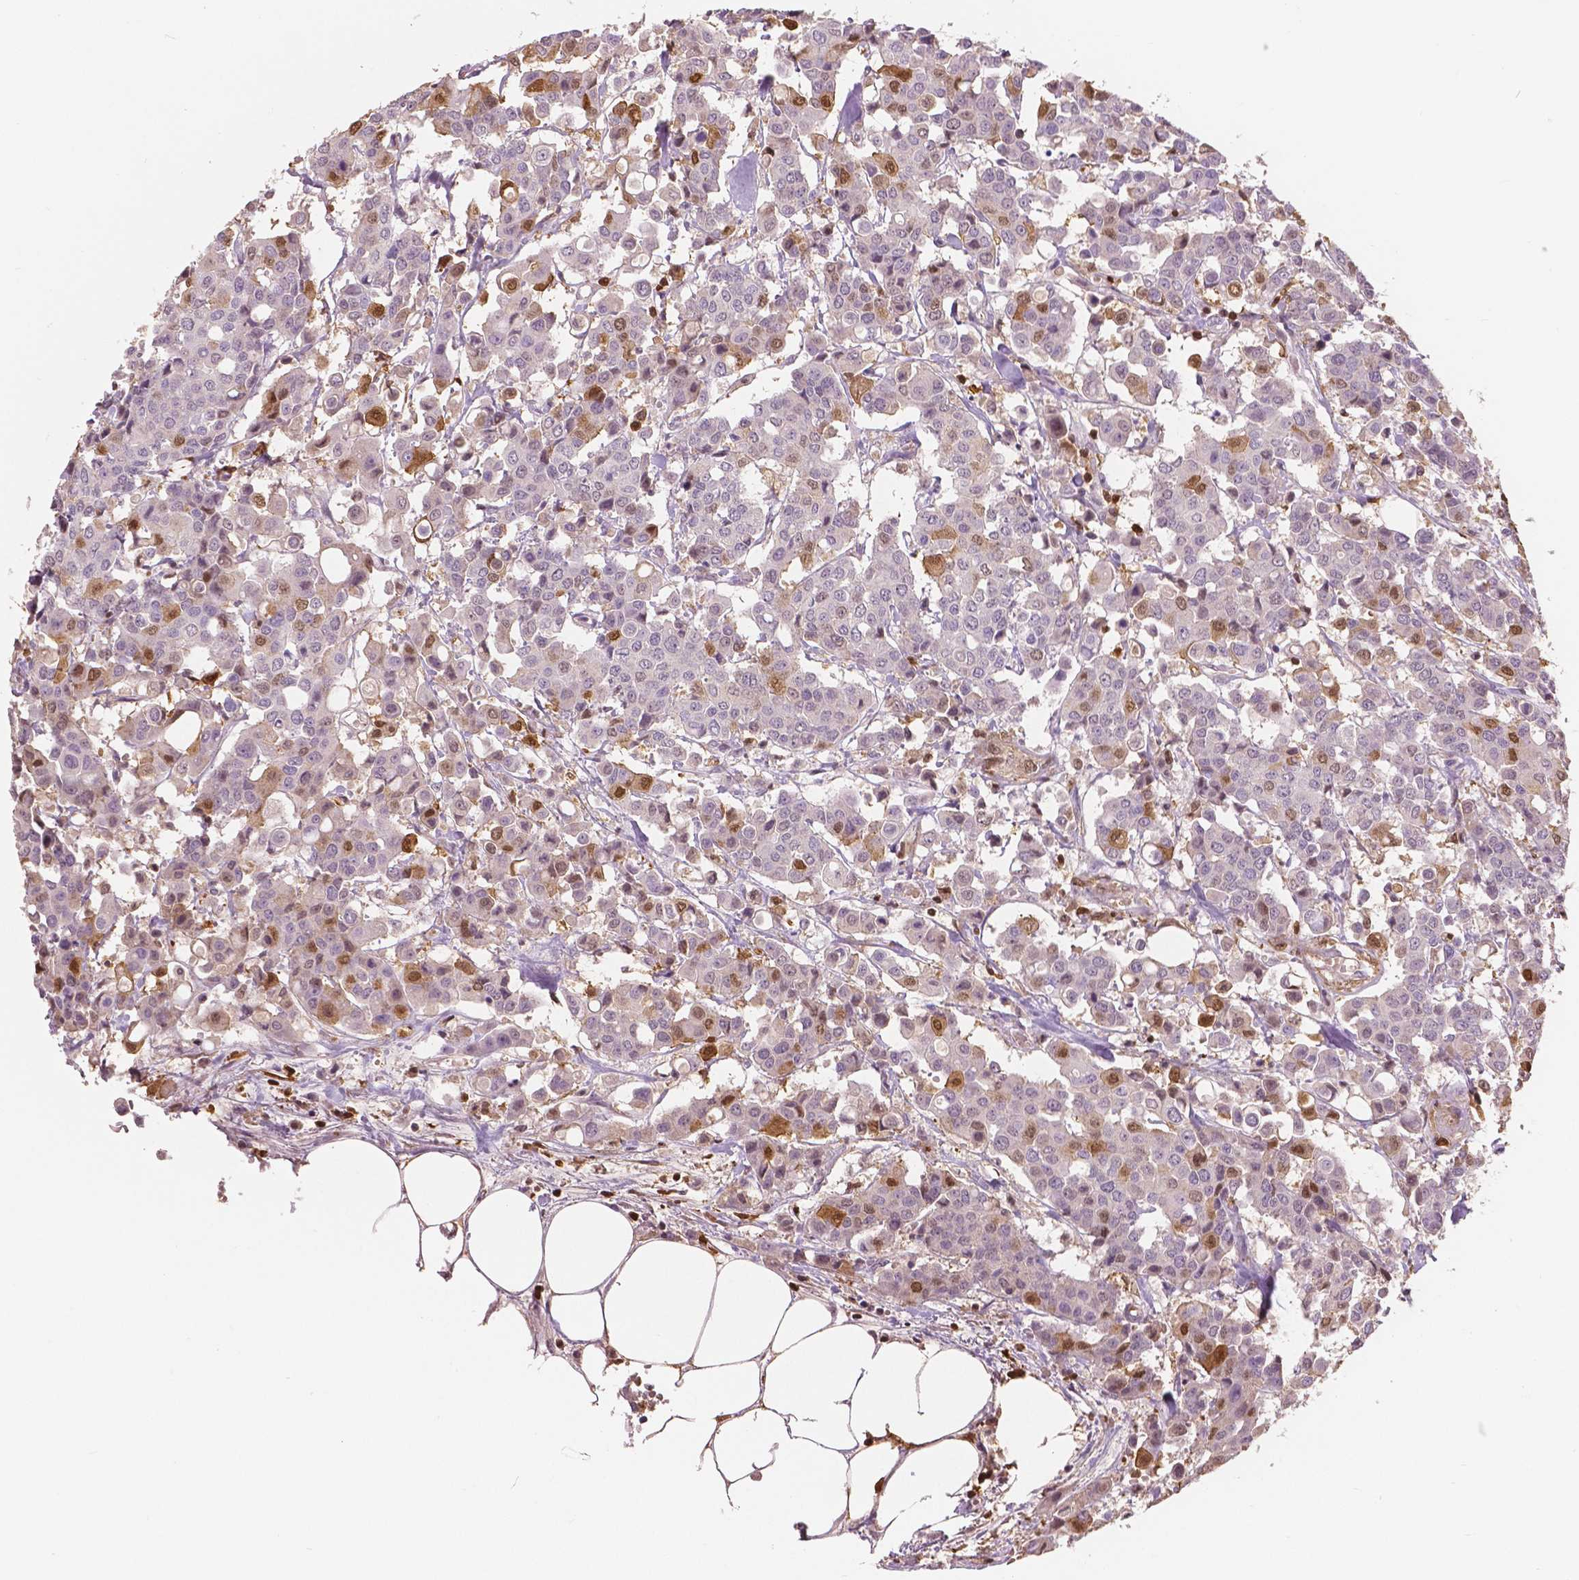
{"staining": {"intensity": "moderate", "quantity": "<25%", "location": "cytoplasmic/membranous,nuclear"}, "tissue": "carcinoid", "cell_type": "Tumor cells", "image_type": "cancer", "snomed": [{"axis": "morphology", "description": "Carcinoid, malignant, NOS"}, {"axis": "topography", "description": "Colon"}], "caption": "Human carcinoid stained for a protein (brown) reveals moderate cytoplasmic/membranous and nuclear positive expression in about <25% of tumor cells.", "gene": "S100A4", "patient": {"sex": "male", "age": 81}}